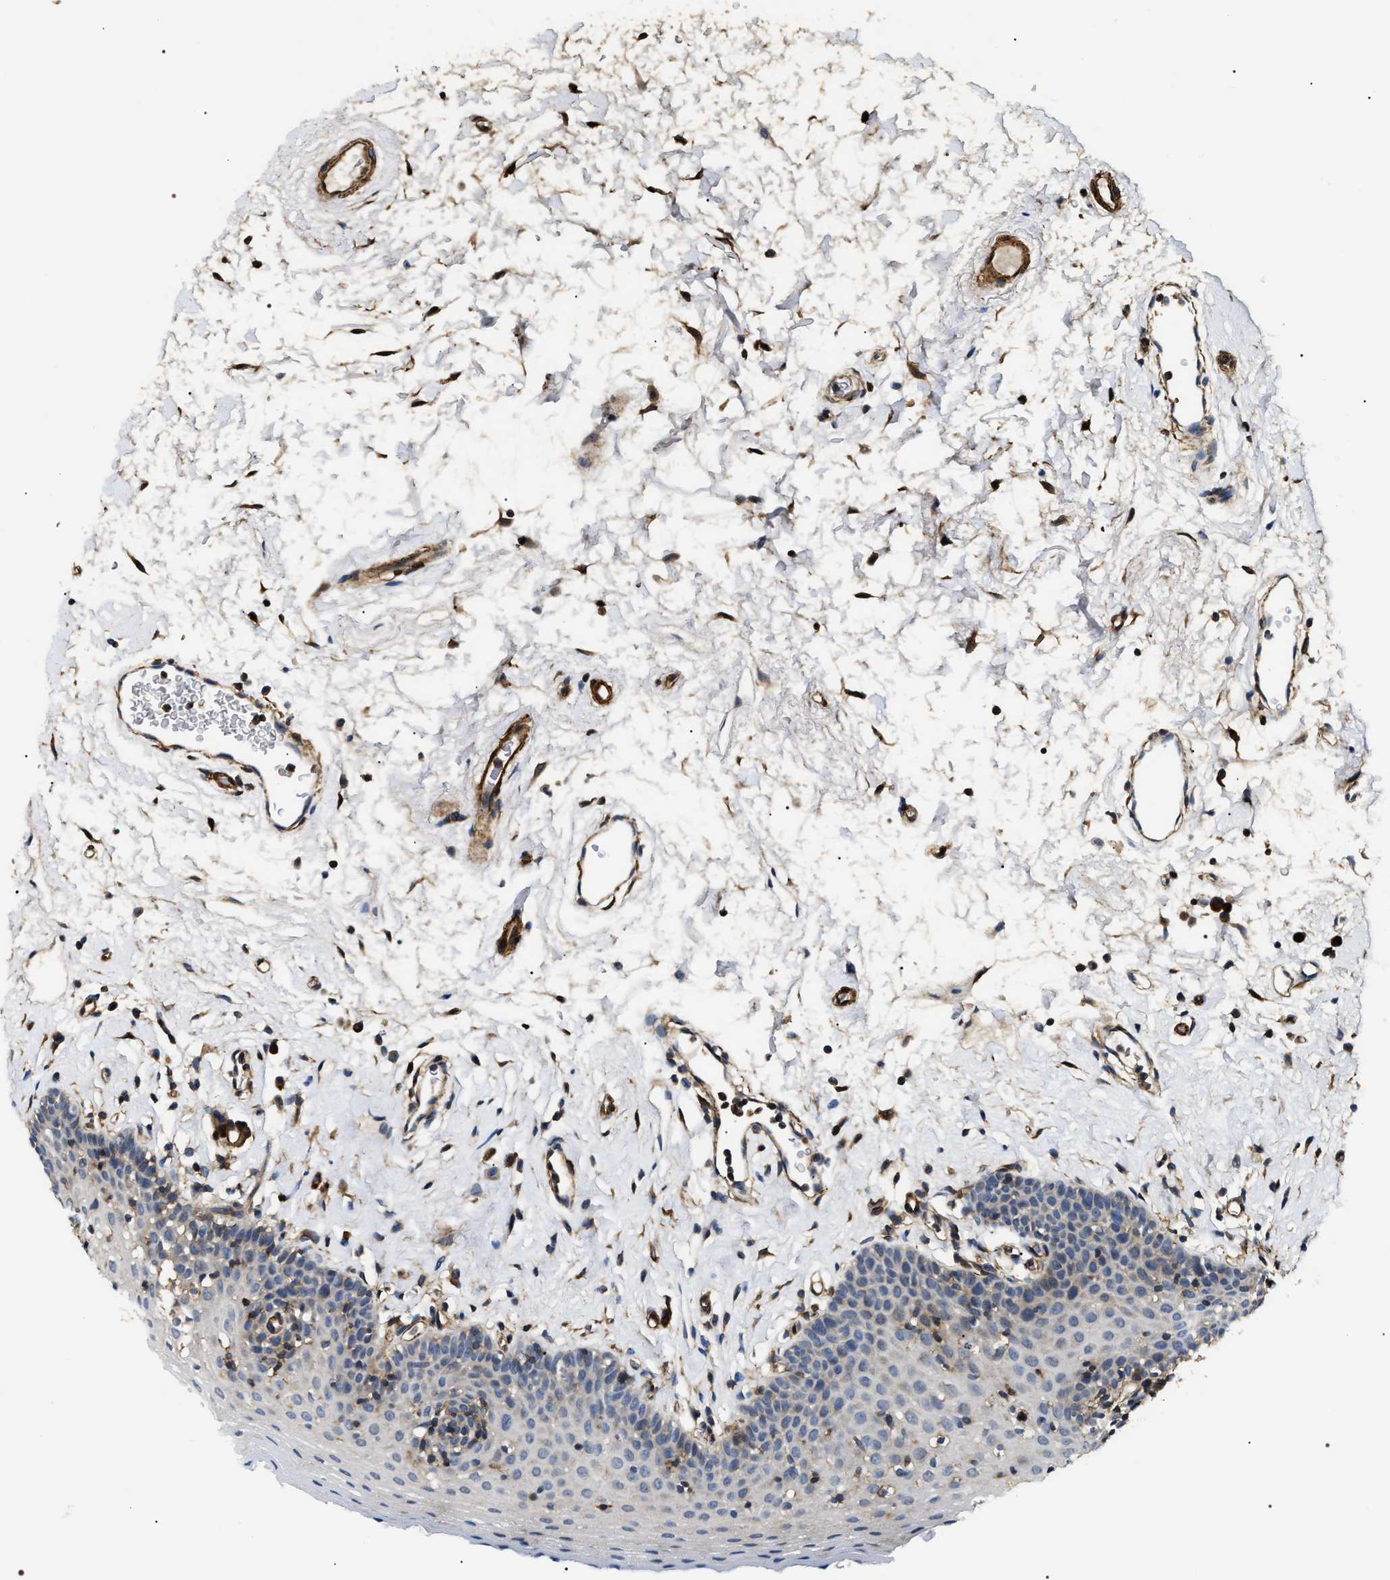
{"staining": {"intensity": "negative", "quantity": "none", "location": "none"}, "tissue": "oral mucosa", "cell_type": "Squamous epithelial cells", "image_type": "normal", "snomed": [{"axis": "morphology", "description": "Normal tissue, NOS"}, {"axis": "topography", "description": "Oral tissue"}], "caption": "Image shows no significant protein staining in squamous epithelial cells of normal oral mucosa. The staining is performed using DAB (3,3'-diaminobenzidine) brown chromogen with nuclei counter-stained in using hematoxylin.", "gene": "ZC3HAV1L", "patient": {"sex": "male", "age": 66}}